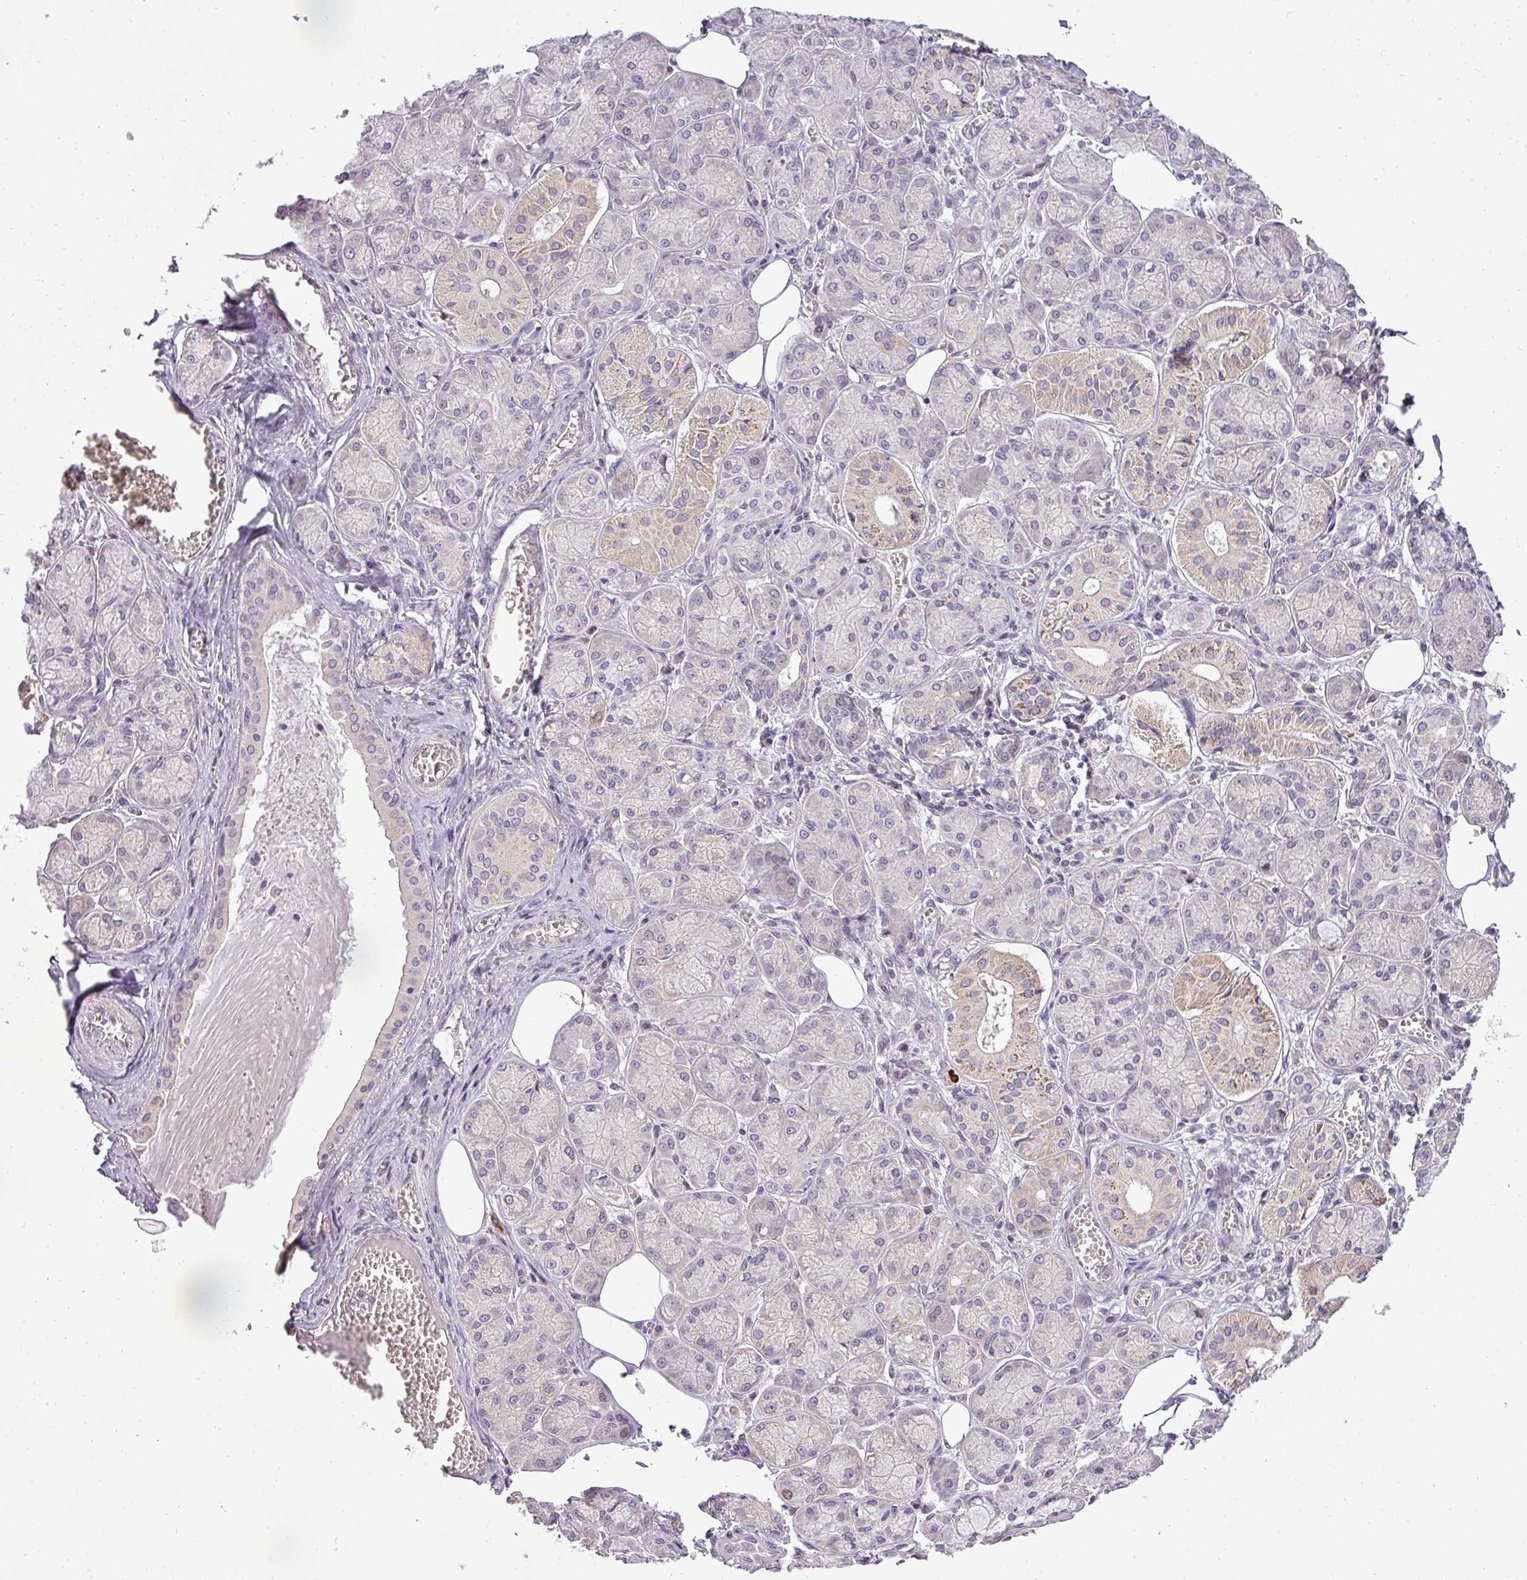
{"staining": {"intensity": "moderate", "quantity": "<25%", "location": "cytoplasmic/membranous"}, "tissue": "salivary gland", "cell_type": "Glandular cells", "image_type": "normal", "snomed": [{"axis": "morphology", "description": "Normal tissue, NOS"}, {"axis": "topography", "description": "Salivary gland"}], "caption": "IHC staining of benign salivary gland, which shows low levels of moderate cytoplasmic/membranous expression in approximately <25% of glandular cells indicating moderate cytoplasmic/membranous protein positivity. The staining was performed using DAB (3,3'-diaminobenzidine) (brown) for protein detection and nuclei were counterstained in hematoxylin (blue).", "gene": "ZDHHC1", "patient": {"sex": "male", "age": 74}}